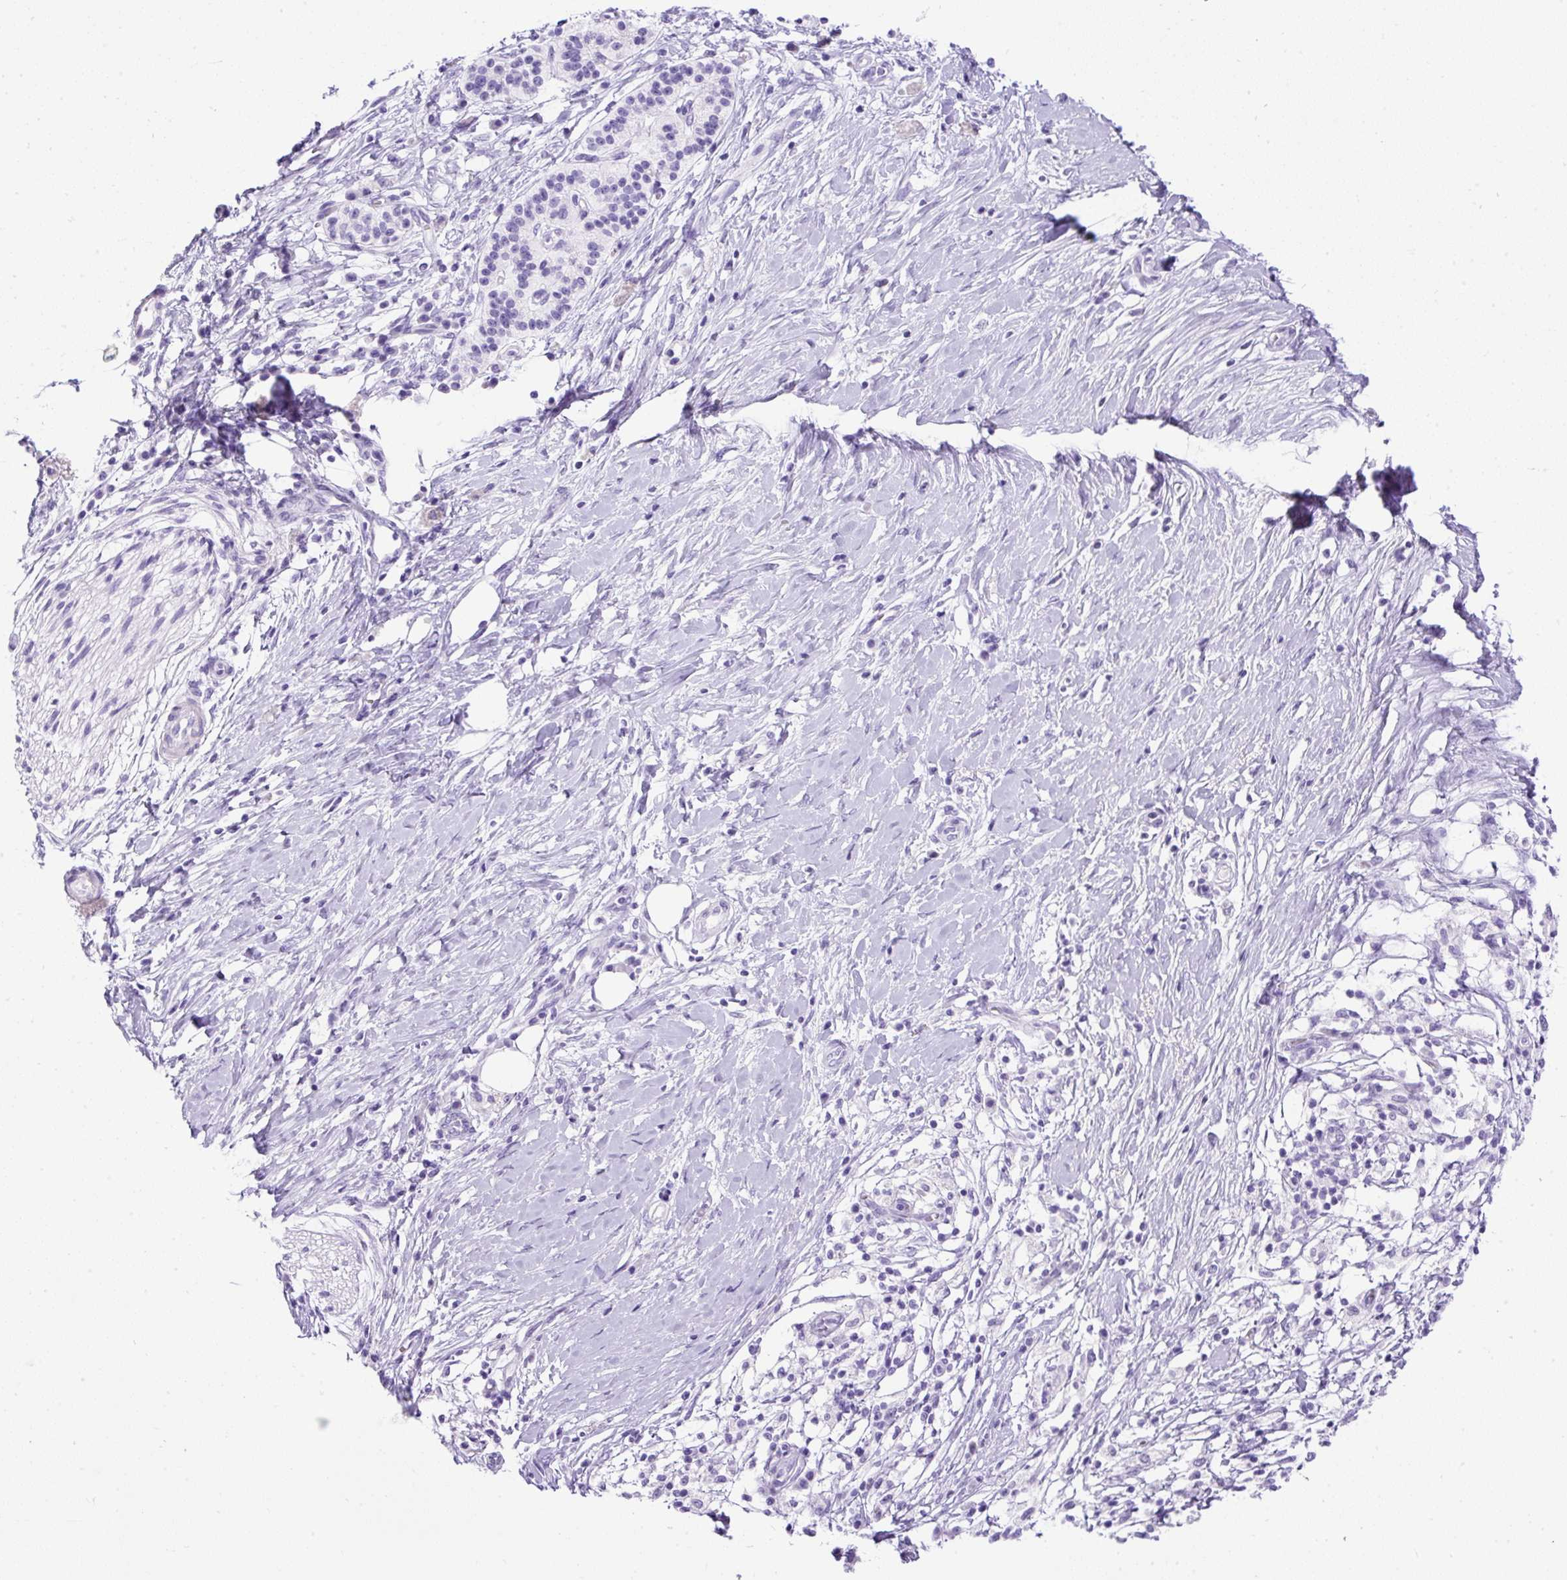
{"staining": {"intensity": "negative", "quantity": "none", "location": "none"}, "tissue": "pancreatic cancer", "cell_type": "Tumor cells", "image_type": "cancer", "snomed": [{"axis": "morphology", "description": "Adenocarcinoma, NOS"}, {"axis": "topography", "description": "Pancreas"}], "caption": "Pancreatic adenocarcinoma was stained to show a protein in brown. There is no significant expression in tumor cells. (Stains: DAB (3,3'-diaminobenzidine) immunohistochemistry (IHC) with hematoxylin counter stain, Microscopy: brightfield microscopy at high magnification).", "gene": "UPP1", "patient": {"sex": "male", "age": 68}}